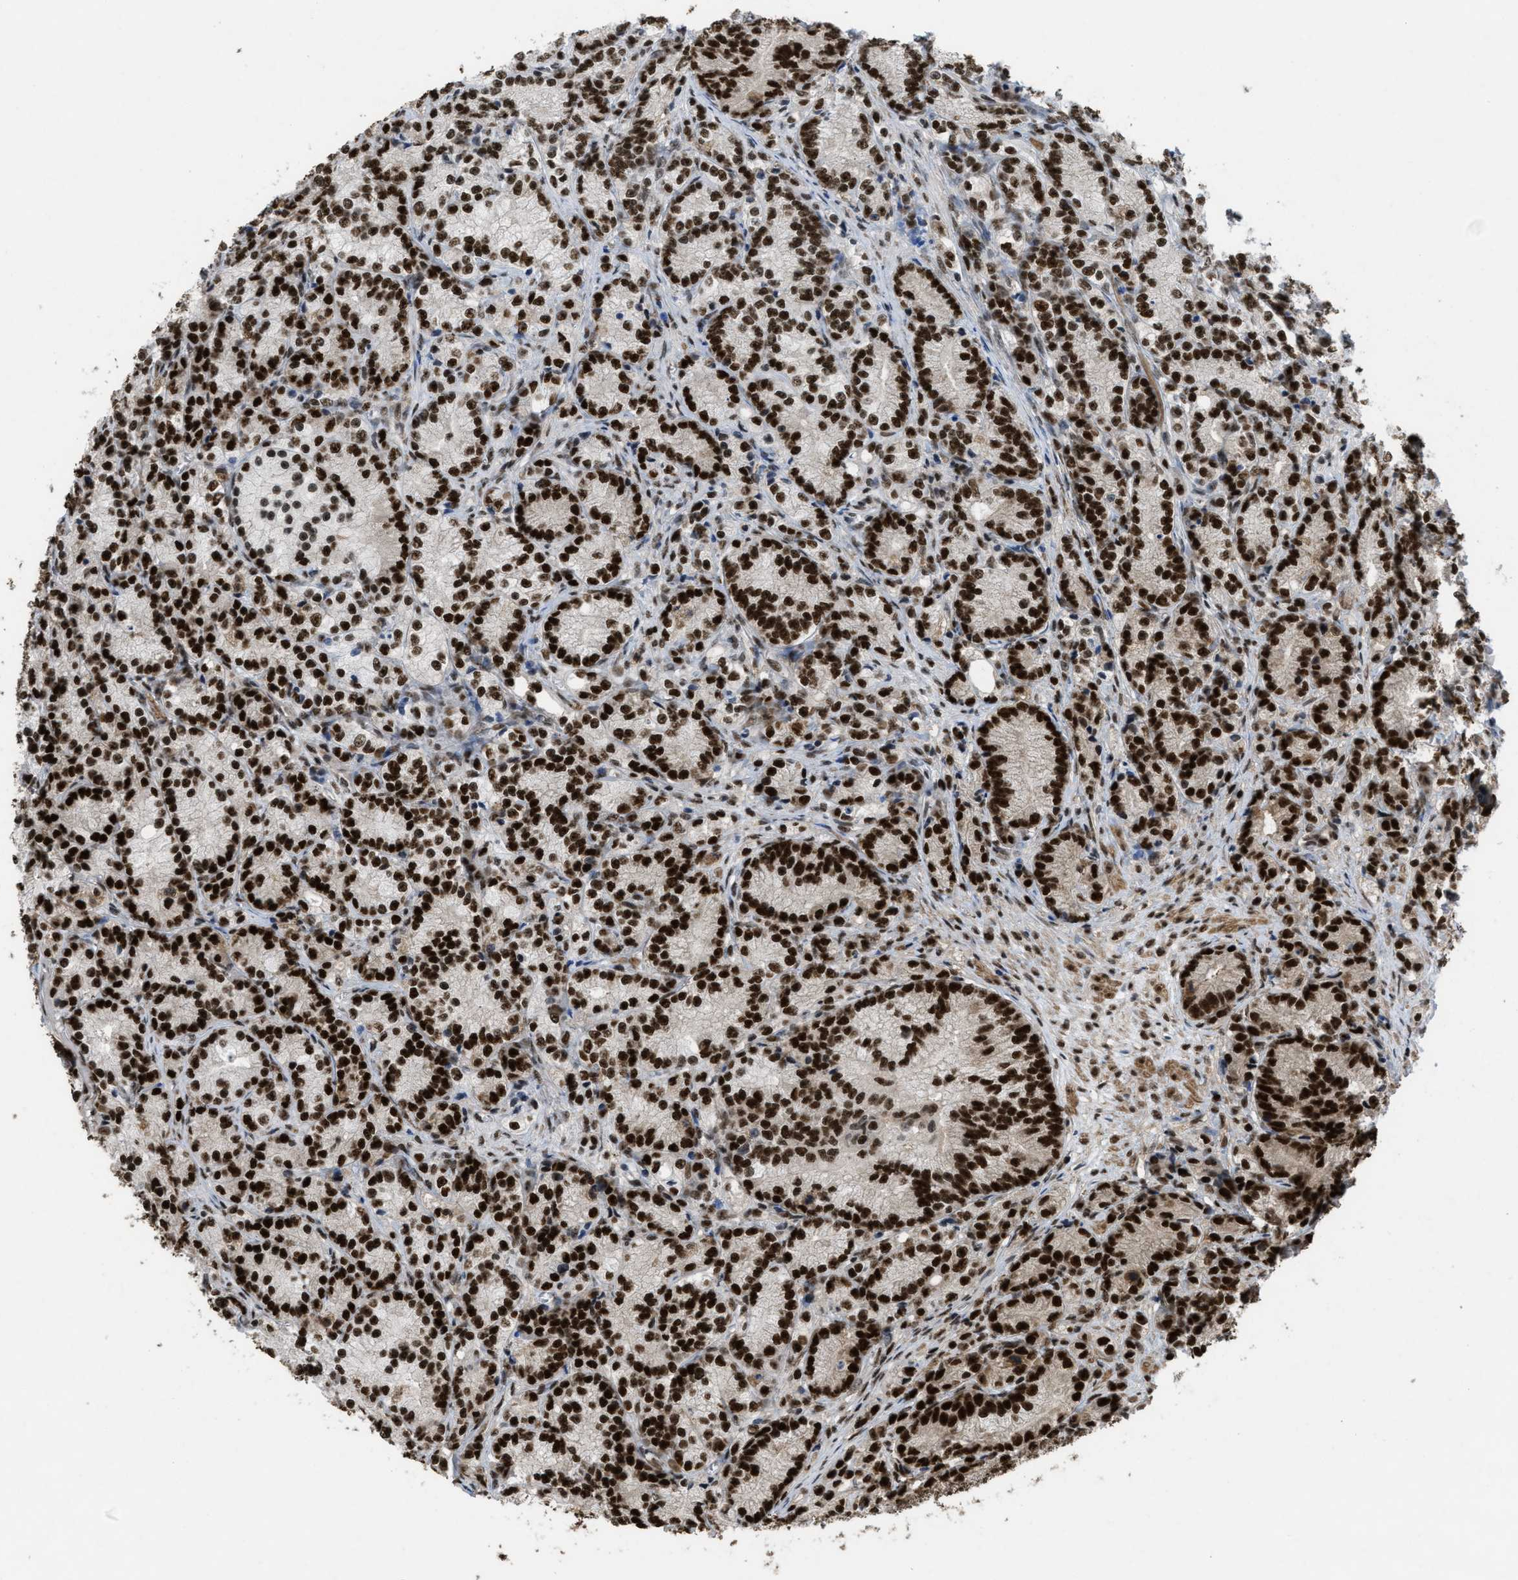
{"staining": {"intensity": "strong", "quantity": ">75%", "location": "nuclear"}, "tissue": "prostate cancer", "cell_type": "Tumor cells", "image_type": "cancer", "snomed": [{"axis": "morphology", "description": "Adenocarcinoma, Low grade"}, {"axis": "topography", "description": "Prostate"}], "caption": "Immunohistochemistry image of neoplastic tissue: prostate cancer stained using immunohistochemistry (IHC) exhibits high levels of strong protein expression localized specifically in the nuclear of tumor cells, appearing as a nuclear brown color.", "gene": "CDT1", "patient": {"sex": "male", "age": 89}}